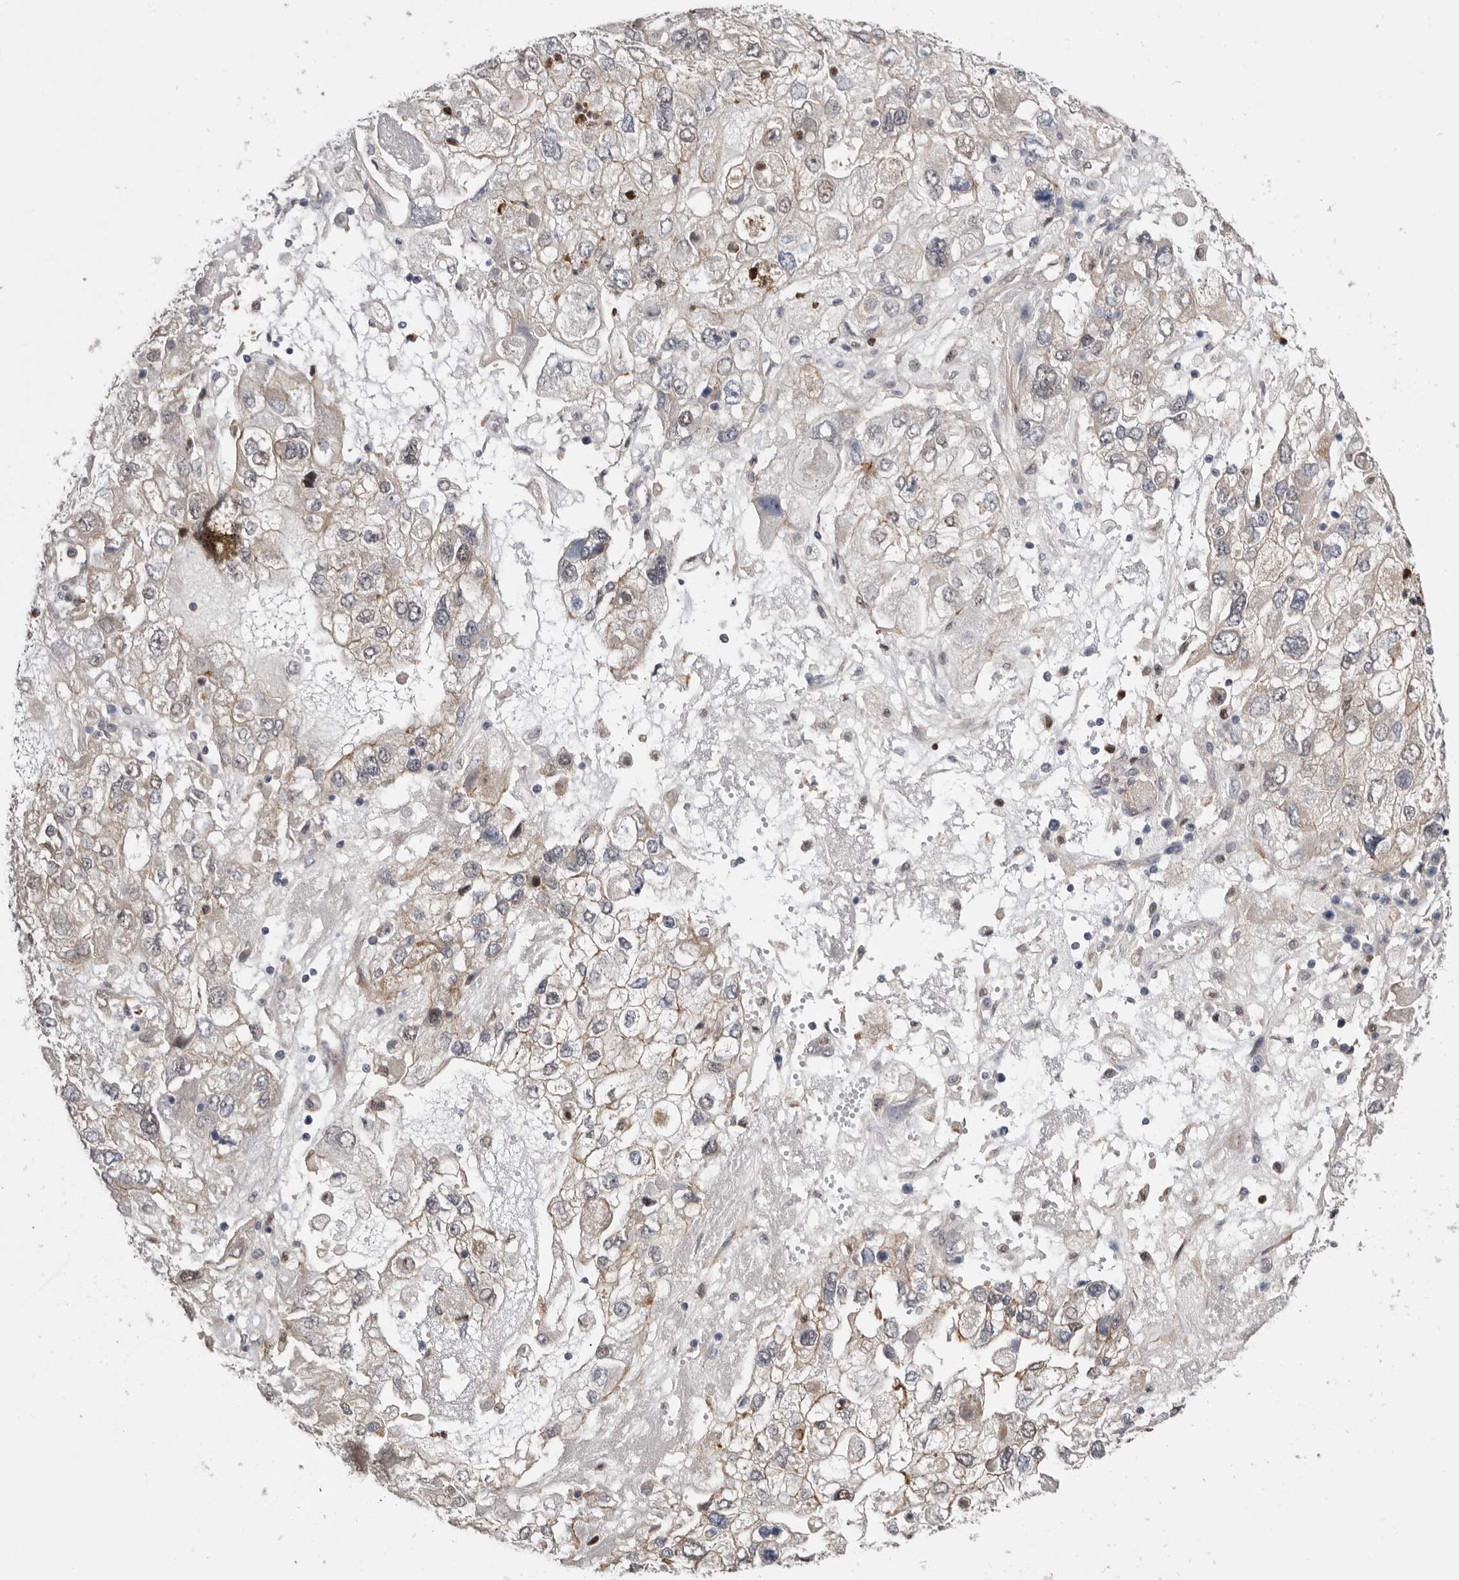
{"staining": {"intensity": "weak", "quantity": "<25%", "location": "cytoplasmic/membranous"}, "tissue": "endometrial cancer", "cell_type": "Tumor cells", "image_type": "cancer", "snomed": [{"axis": "morphology", "description": "Adenocarcinoma, NOS"}, {"axis": "topography", "description": "Endometrium"}], "caption": "Tumor cells are negative for brown protein staining in endometrial cancer (adenocarcinoma).", "gene": "MSRB2", "patient": {"sex": "female", "age": 49}}